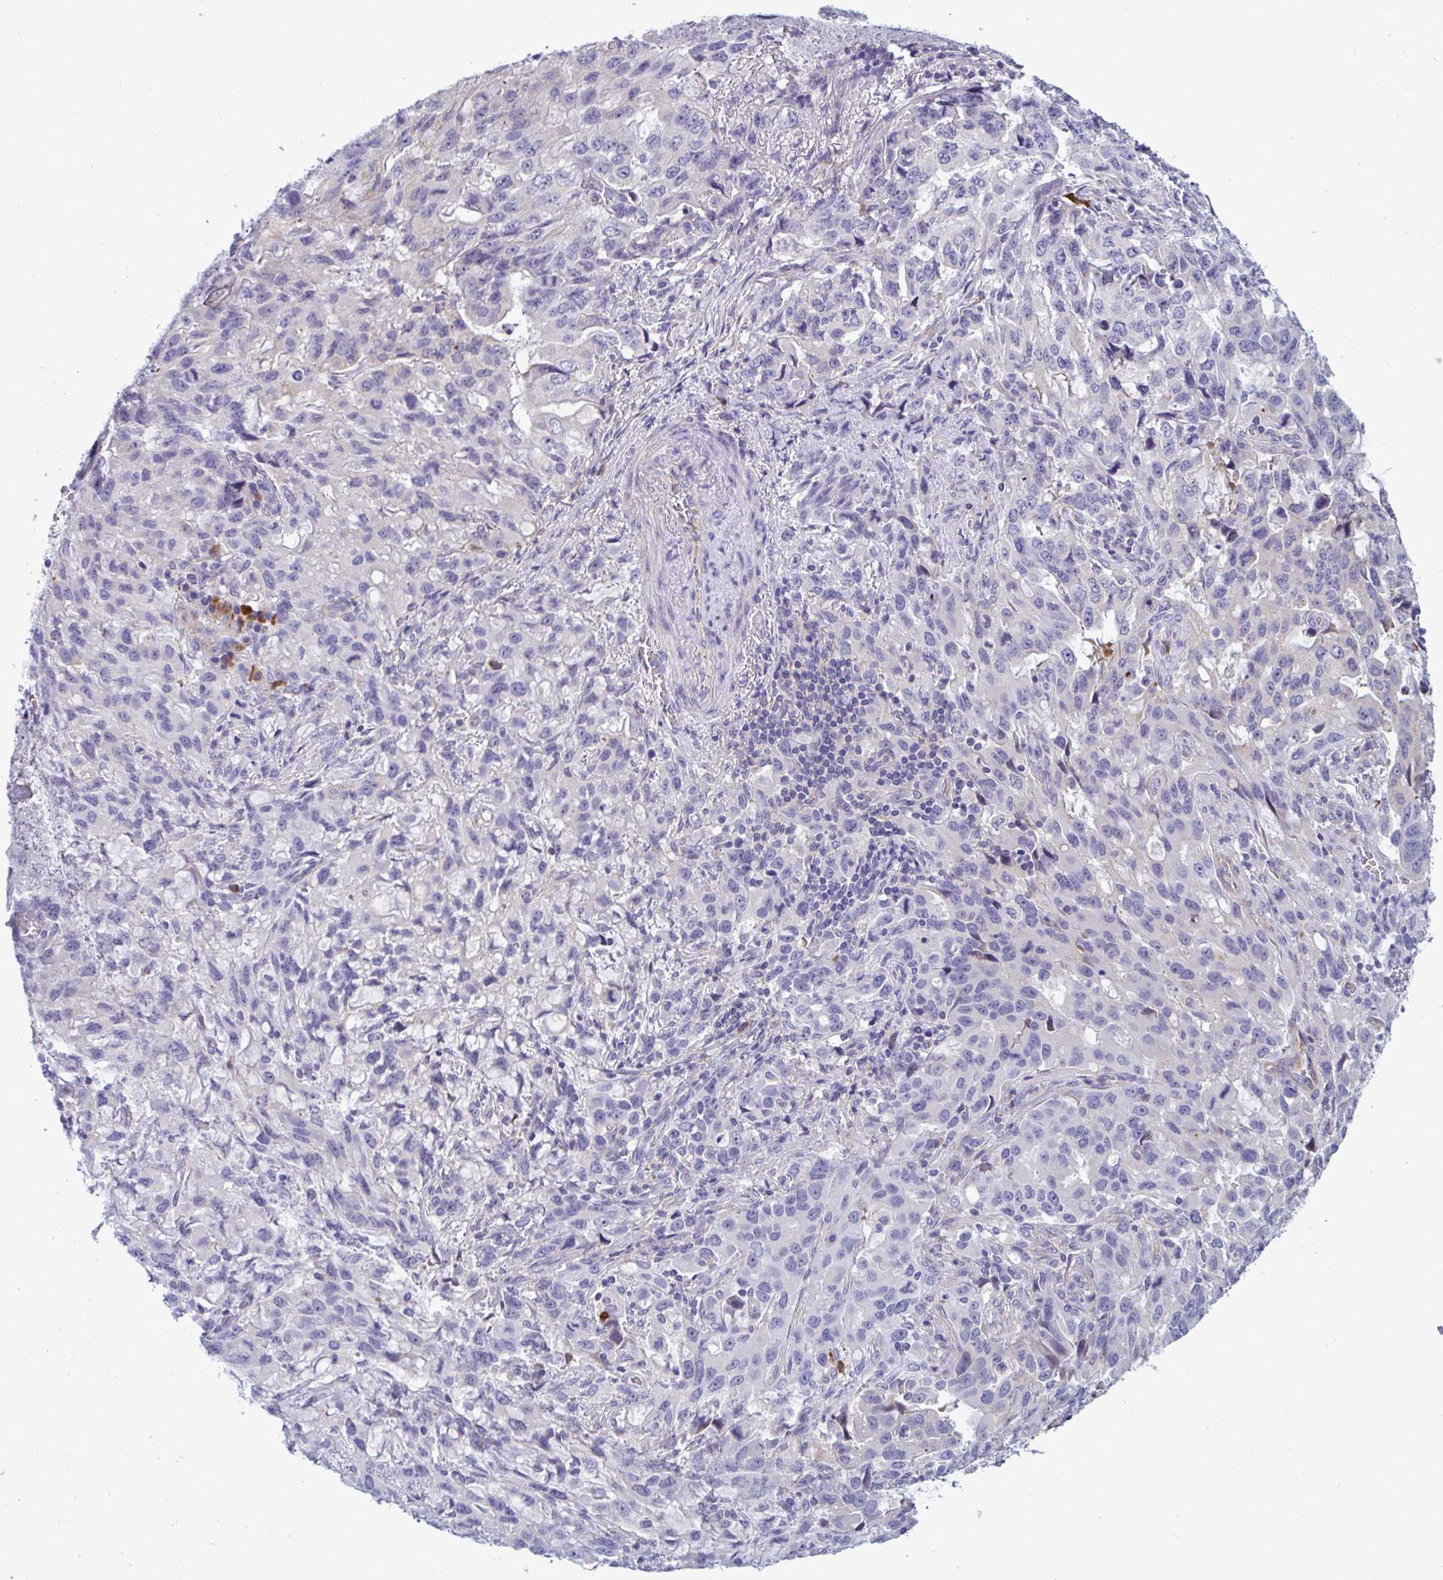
{"staining": {"intensity": "negative", "quantity": "none", "location": "none"}, "tissue": "stomach cancer", "cell_type": "Tumor cells", "image_type": "cancer", "snomed": [{"axis": "morphology", "description": "Adenocarcinoma, NOS"}, {"axis": "topography", "description": "Stomach, upper"}], "caption": "Immunohistochemistry (IHC) of human stomach cancer (adenocarcinoma) reveals no staining in tumor cells.", "gene": "MS4A14", "patient": {"sex": "male", "age": 85}}